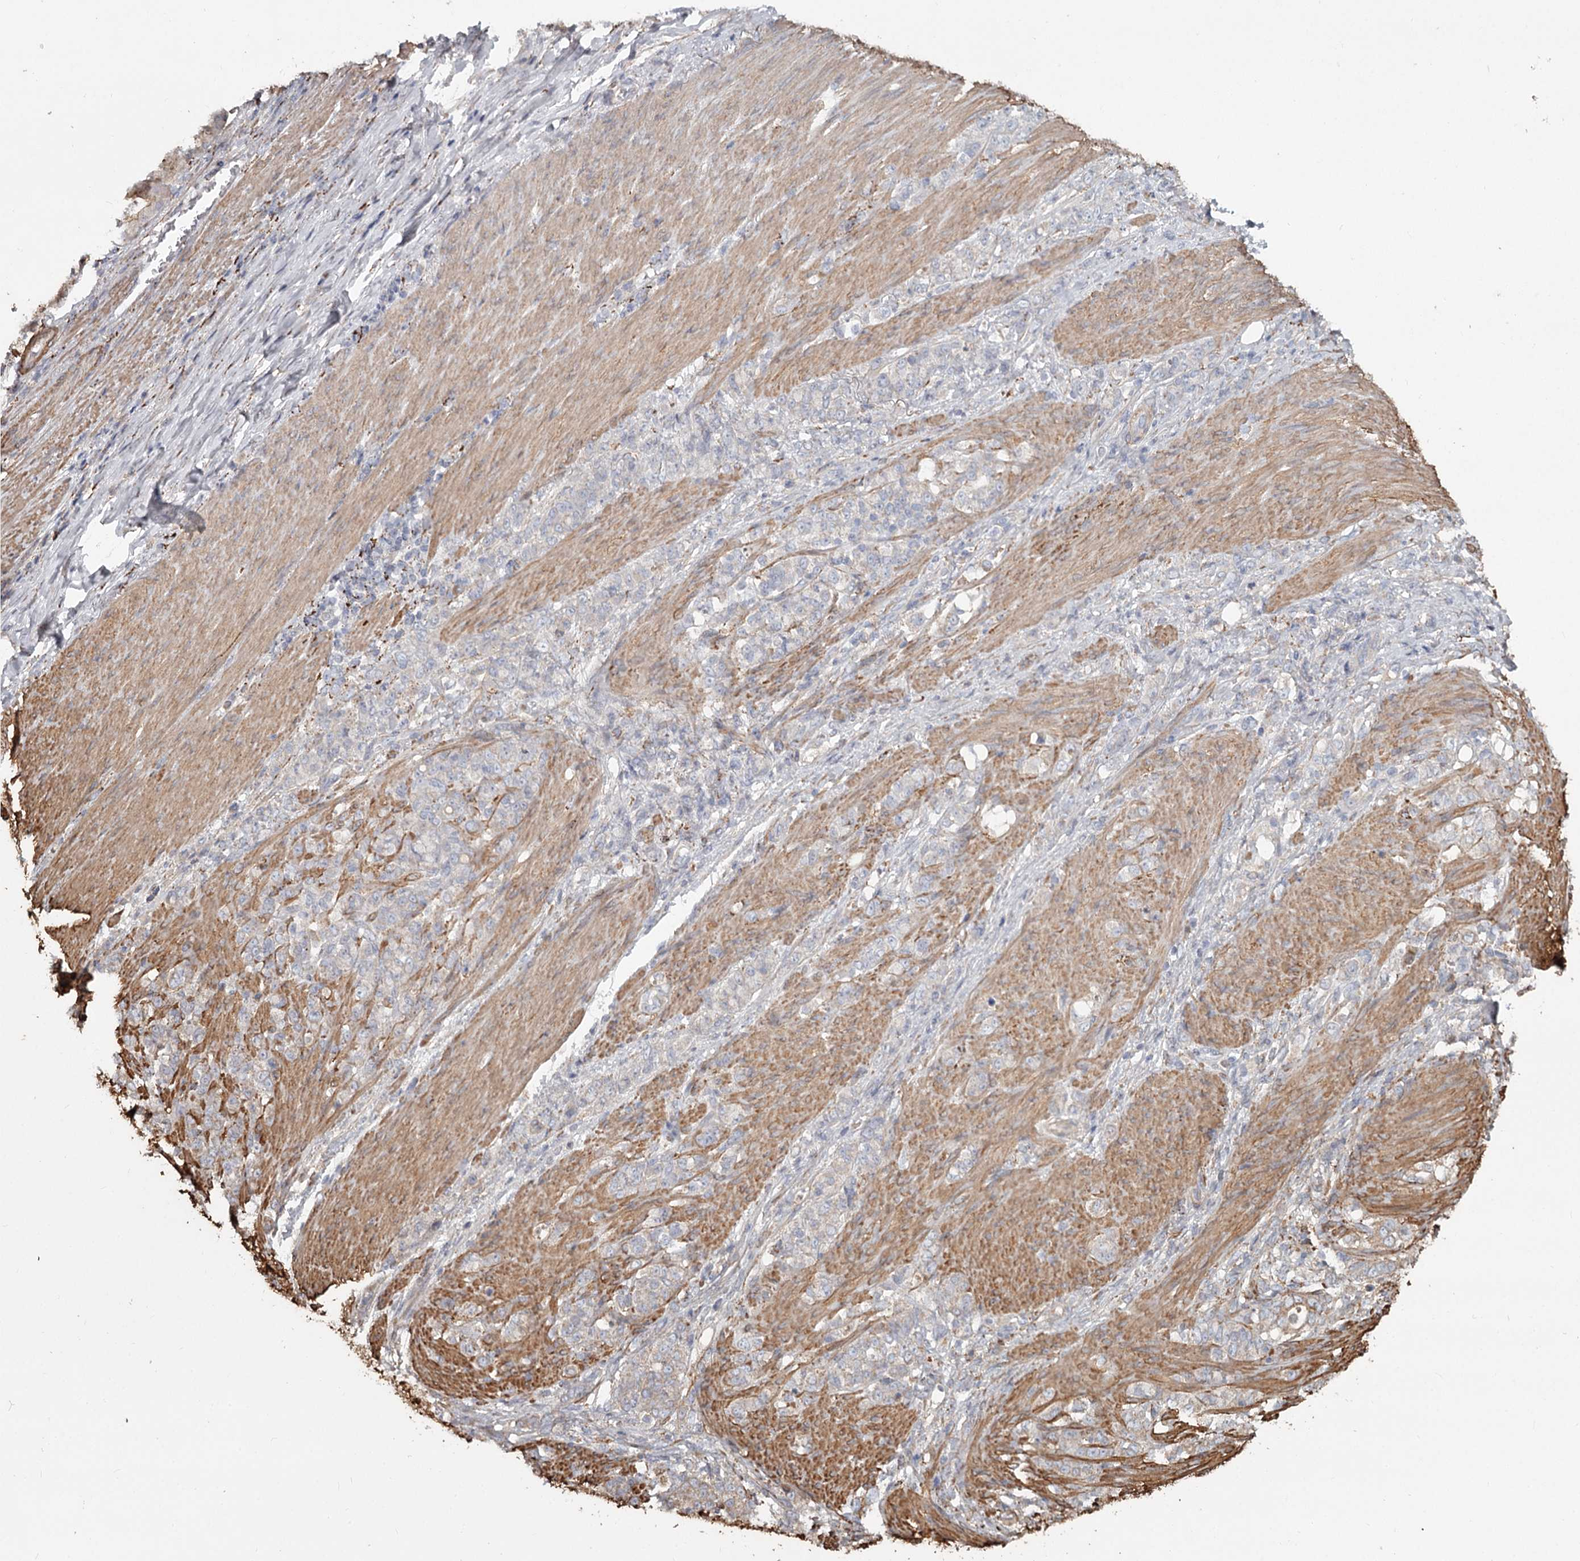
{"staining": {"intensity": "negative", "quantity": "none", "location": "none"}, "tissue": "stomach cancer", "cell_type": "Tumor cells", "image_type": "cancer", "snomed": [{"axis": "morphology", "description": "Adenocarcinoma, NOS"}, {"axis": "topography", "description": "Stomach"}], "caption": "IHC micrograph of human stomach cancer stained for a protein (brown), which reveals no staining in tumor cells.", "gene": "DHRS9", "patient": {"sex": "female", "age": 79}}